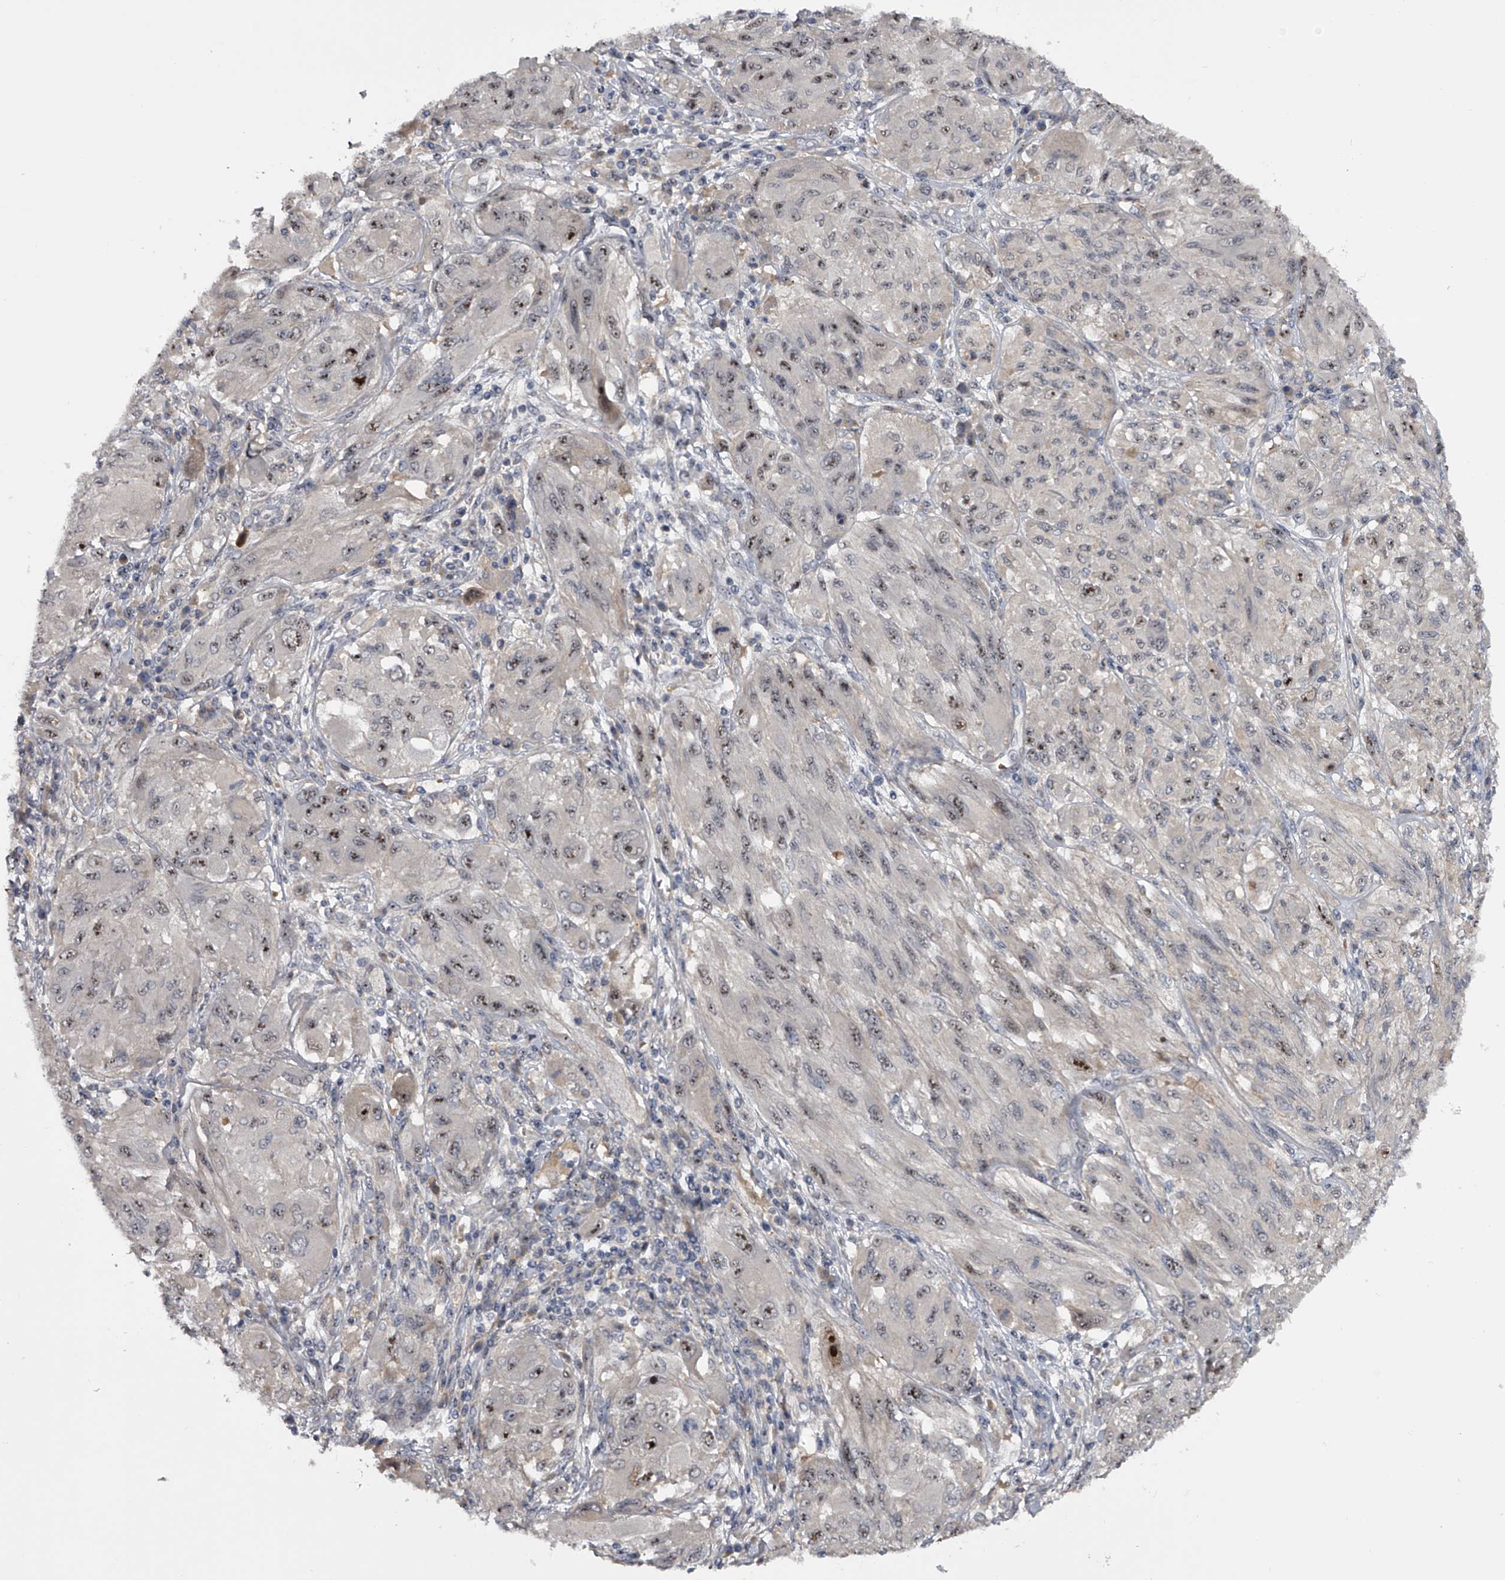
{"staining": {"intensity": "moderate", "quantity": "25%-75%", "location": "nuclear"}, "tissue": "melanoma", "cell_type": "Tumor cells", "image_type": "cancer", "snomed": [{"axis": "morphology", "description": "Malignant melanoma, NOS"}, {"axis": "topography", "description": "Skin"}], "caption": "This is an image of IHC staining of malignant melanoma, which shows moderate positivity in the nuclear of tumor cells.", "gene": "MDN1", "patient": {"sex": "female", "age": 91}}